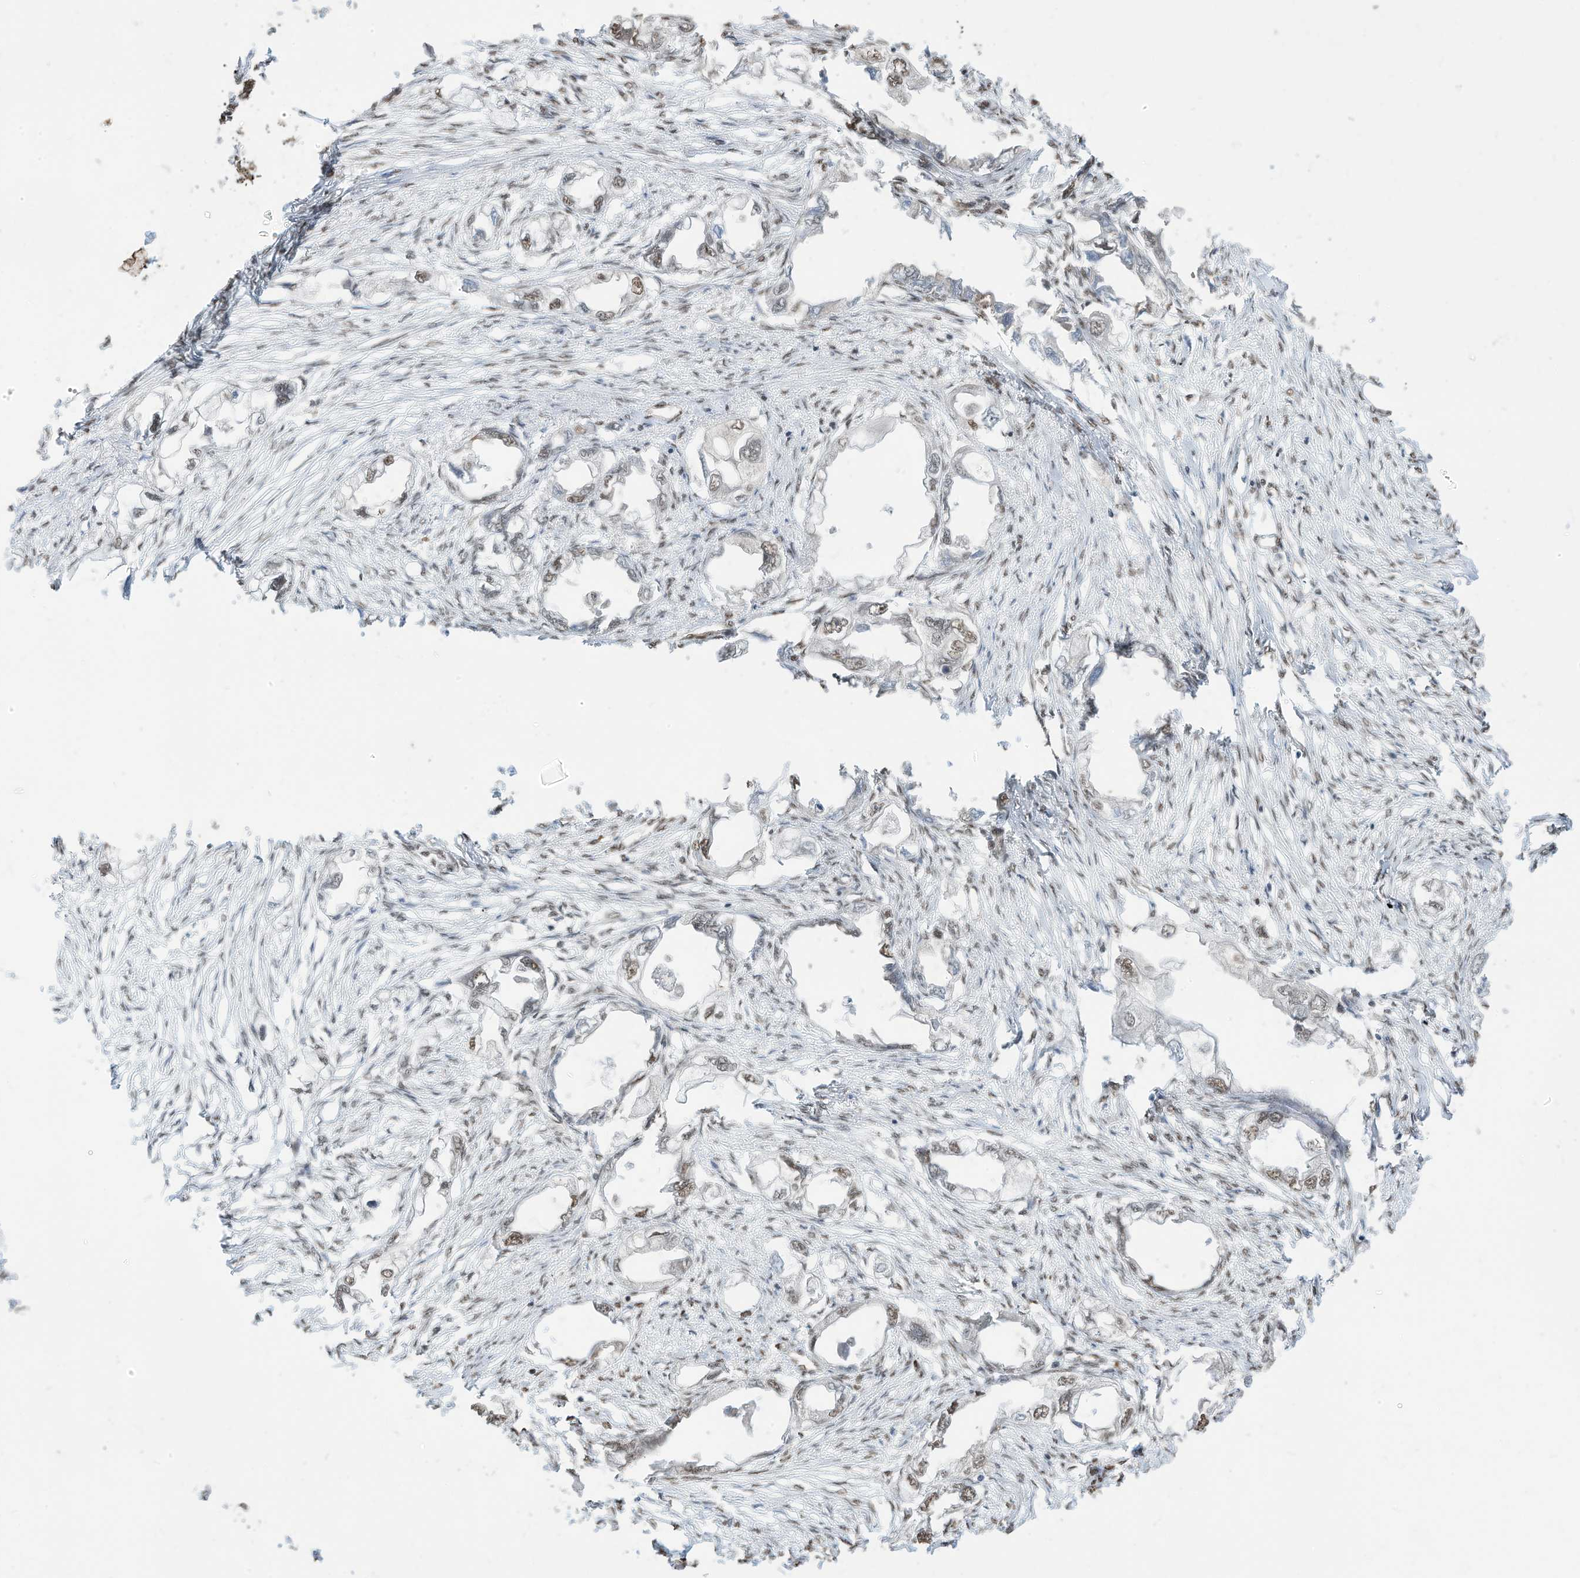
{"staining": {"intensity": "weak", "quantity": "25%-75%", "location": "nuclear"}, "tissue": "endometrial cancer", "cell_type": "Tumor cells", "image_type": "cancer", "snomed": [{"axis": "morphology", "description": "Adenocarcinoma, NOS"}, {"axis": "morphology", "description": "Adenocarcinoma, metastatic, NOS"}, {"axis": "topography", "description": "Adipose tissue"}, {"axis": "topography", "description": "Endometrium"}], "caption": "Approximately 25%-75% of tumor cells in endometrial adenocarcinoma display weak nuclear protein staining as visualized by brown immunohistochemical staining.", "gene": "ZNF195", "patient": {"sex": "female", "age": 67}}